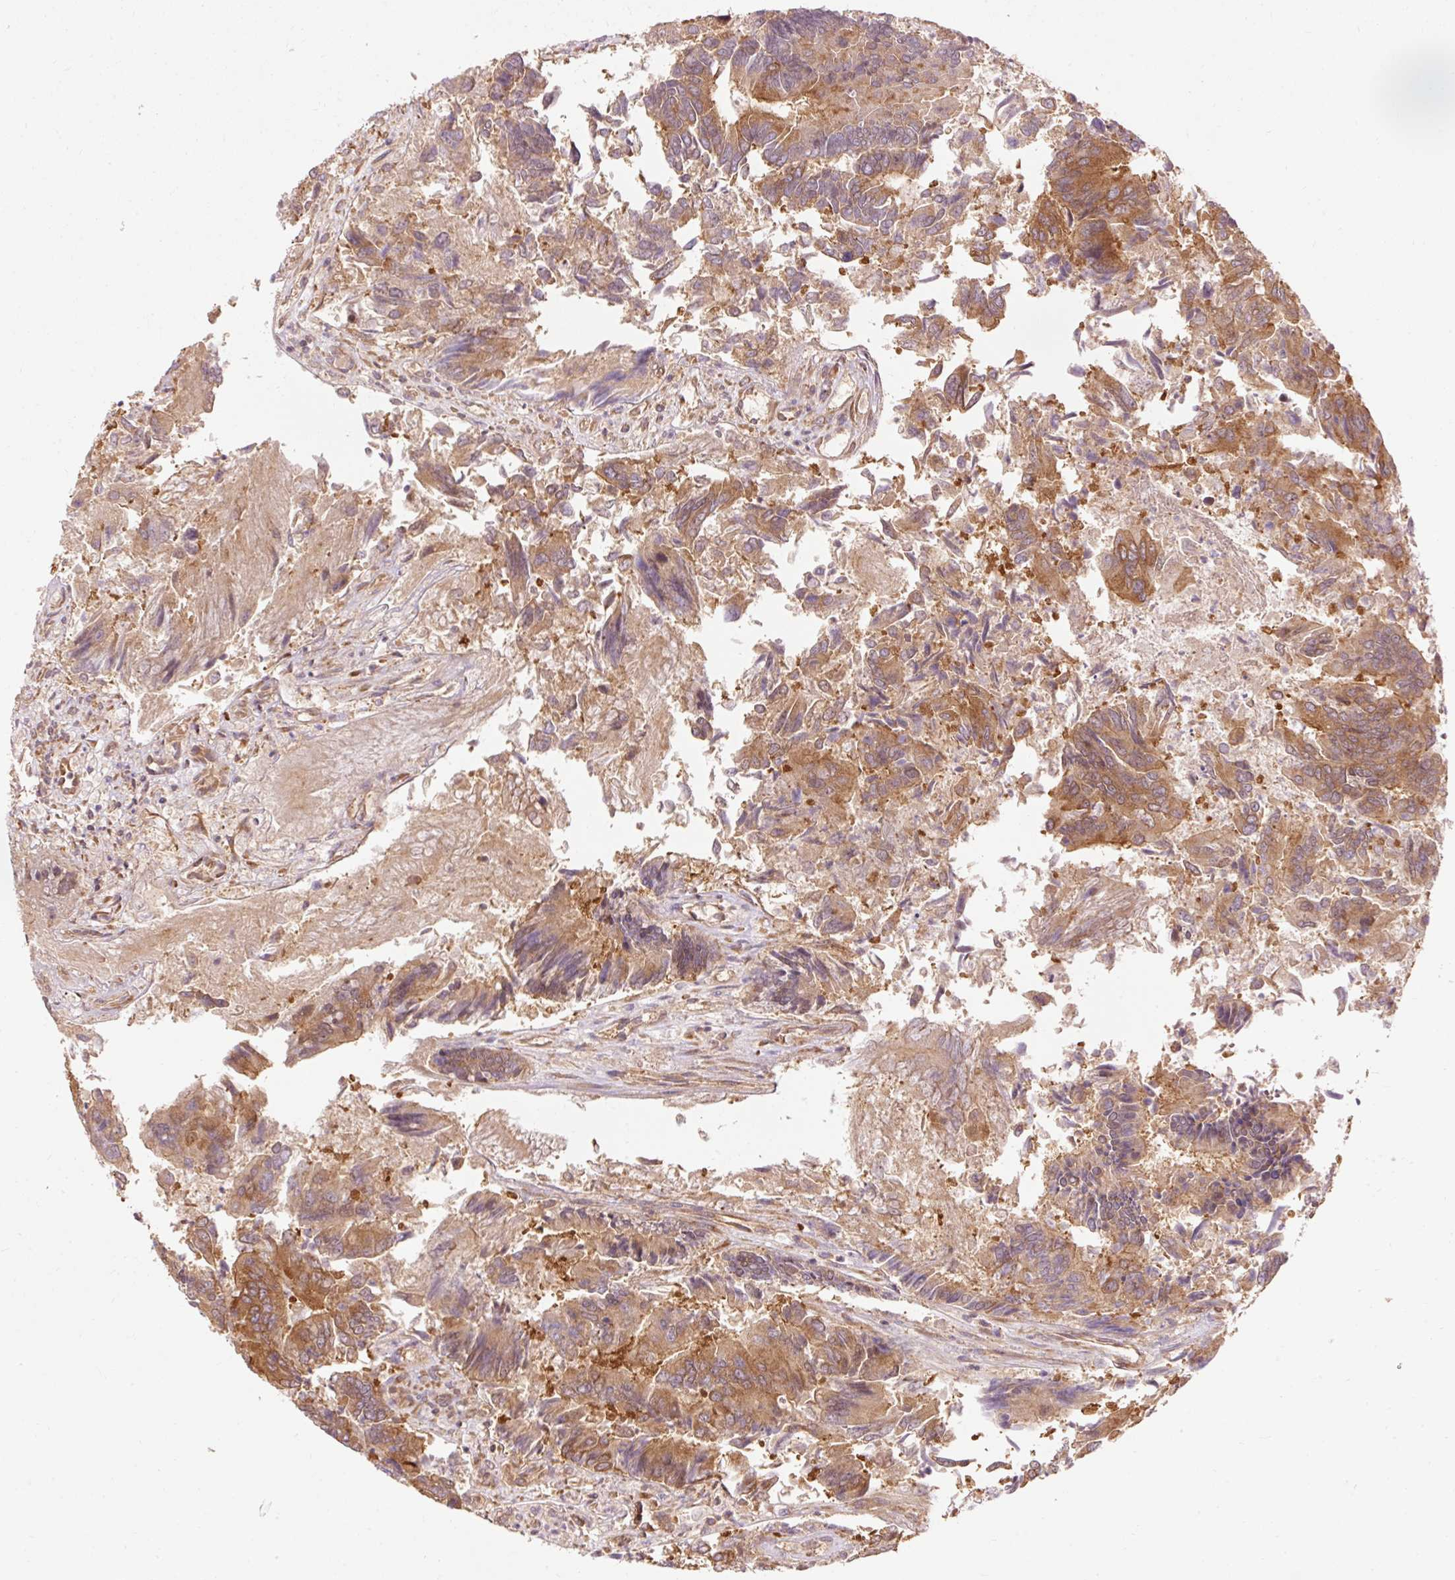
{"staining": {"intensity": "moderate", "quantity": ">75%", "location": "cytoplasmic/membranous"}, "tissue": "colorectal cancer", "cell_type": "Tumor cells", "image_type": "cancer", "snomed": [{"axis": "morphology", "description": "Adenocarcinoma, NOS"}, {"axis": "topography", "description": "Colon"}], "caption": "There is medium levels of moderate cytoplasmic/membranous staining in tumor cells of adenocarcinoma (colorectal), as demonstrated by immunohistochemical staining (brown color).", "gene": "PDAP1", "patient": {"sex": "female", "age": 67}}